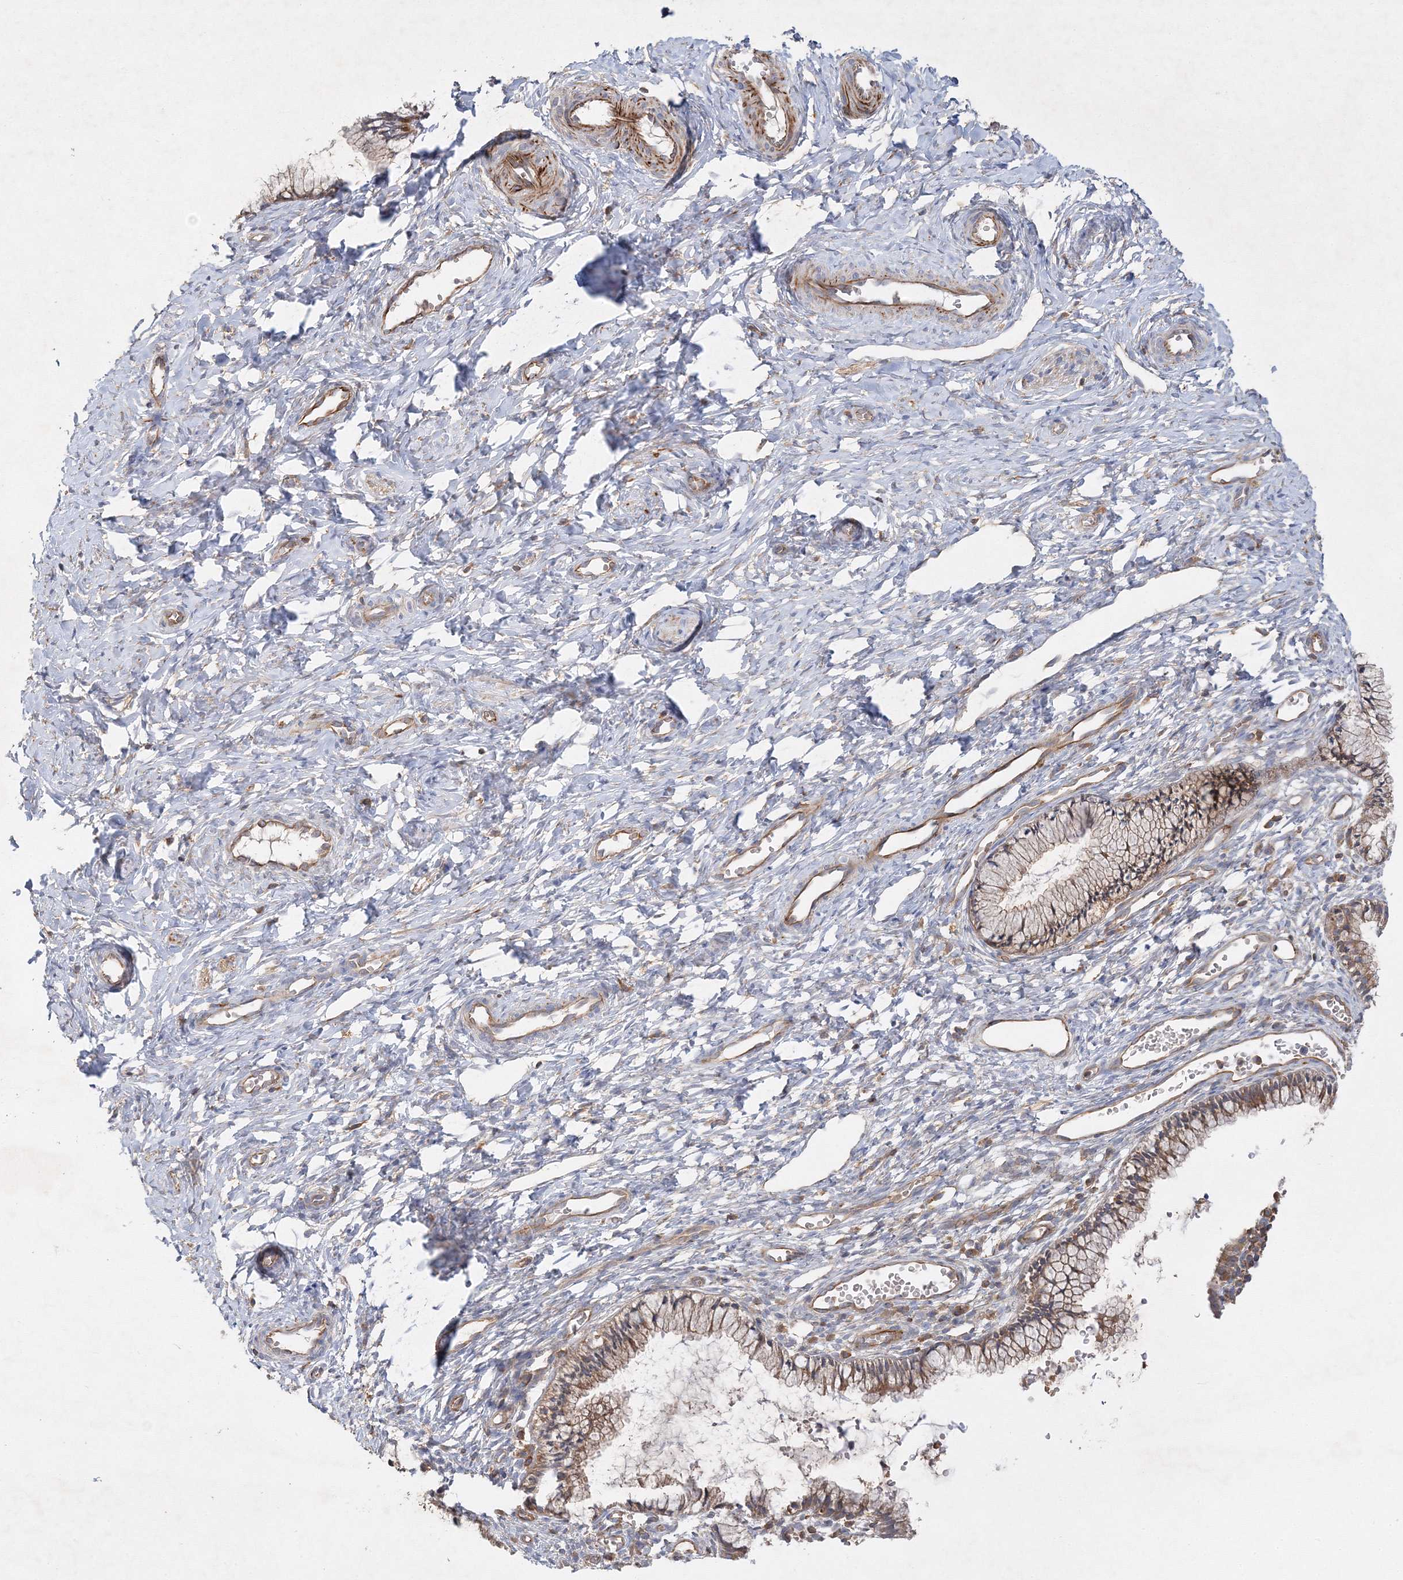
{"staining": {"intensity": "moderate", "quantity": ">75%", "location": "cytoplasmic/membranous"}, "tissue": "cervix", "cell_type": "Glandular cells", "image_type": "normal", "snomed": [{"axis": "morphology", "description": "Normal tissue, NOS"}, {"axis": "topography", "description": "Cervix"}], "caption": "Immunohistochemistry of normal human cervix reveals medium levels of moderate cytoplasmic/membranous positivity in approximately >75% of glandular cells. The staining was performed using DAB (3,3'-diaminobenzidine) to visualize the protein expression in brown, while the nuclei were stained in blue with hematoxylin (Magnification: 20x).", "gene": "WDR37", "patient": {"sex": "female", "age": 27}}